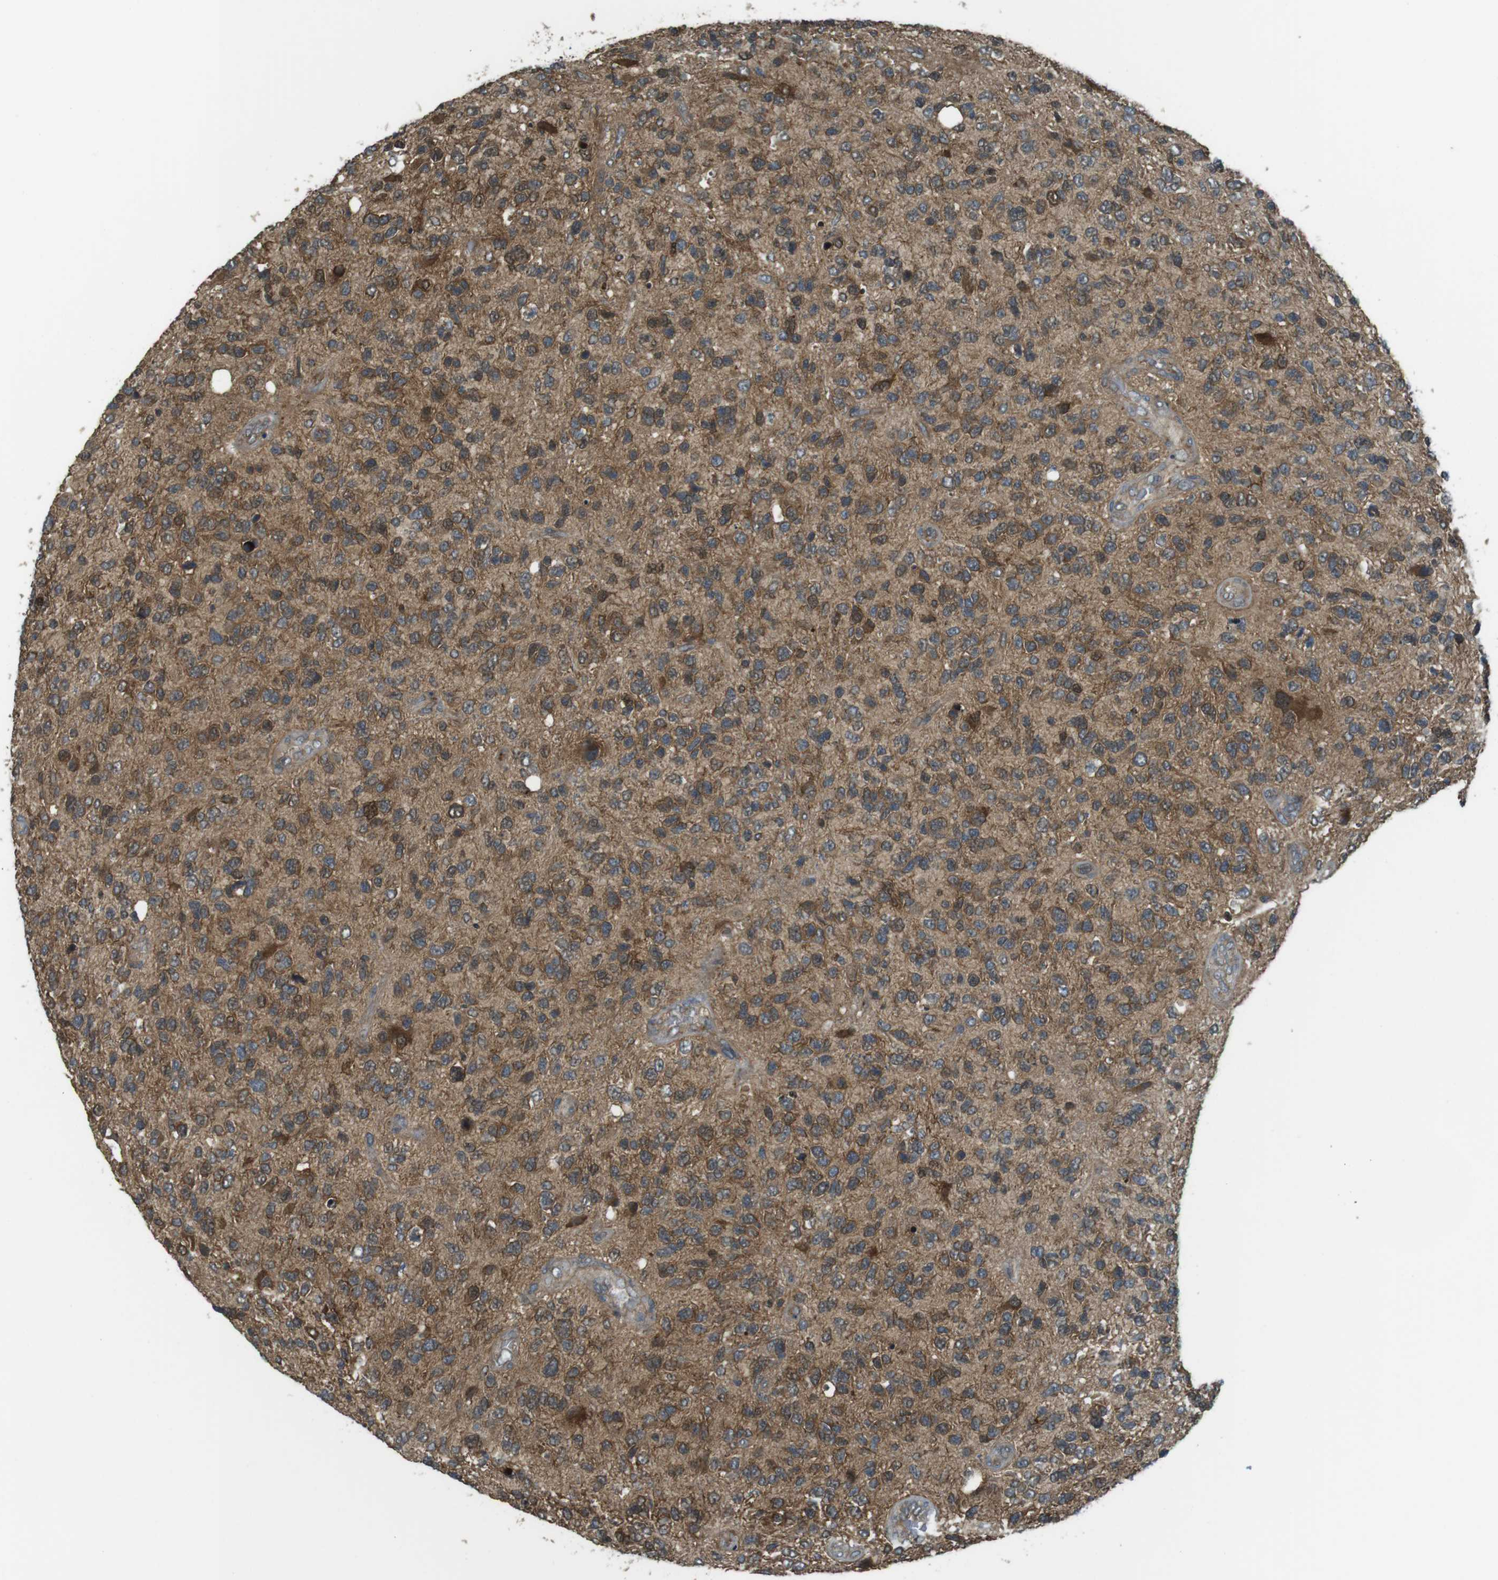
{"staining": {"intensity": "moderate", "quantity": ">75%", "location": "cytoplasmic/membranous"}, "tissue": "glioma", "cell_type": "Tumor cells", "image_type": "cancer", "snomed": [{"axis": "morphology", "description": "Glioma, malignant, High grade"}, {"axis": "topography", "description": "Brain"}], "caption": "Malignant glioma (high-grade) stained for a protein (brown) exhibits moderate cytoplasmic/membranous positive positivity in about >75% of tumor cells.", "gene": "LRRC3B", "patient": {"sex": "female", "age": 58}}